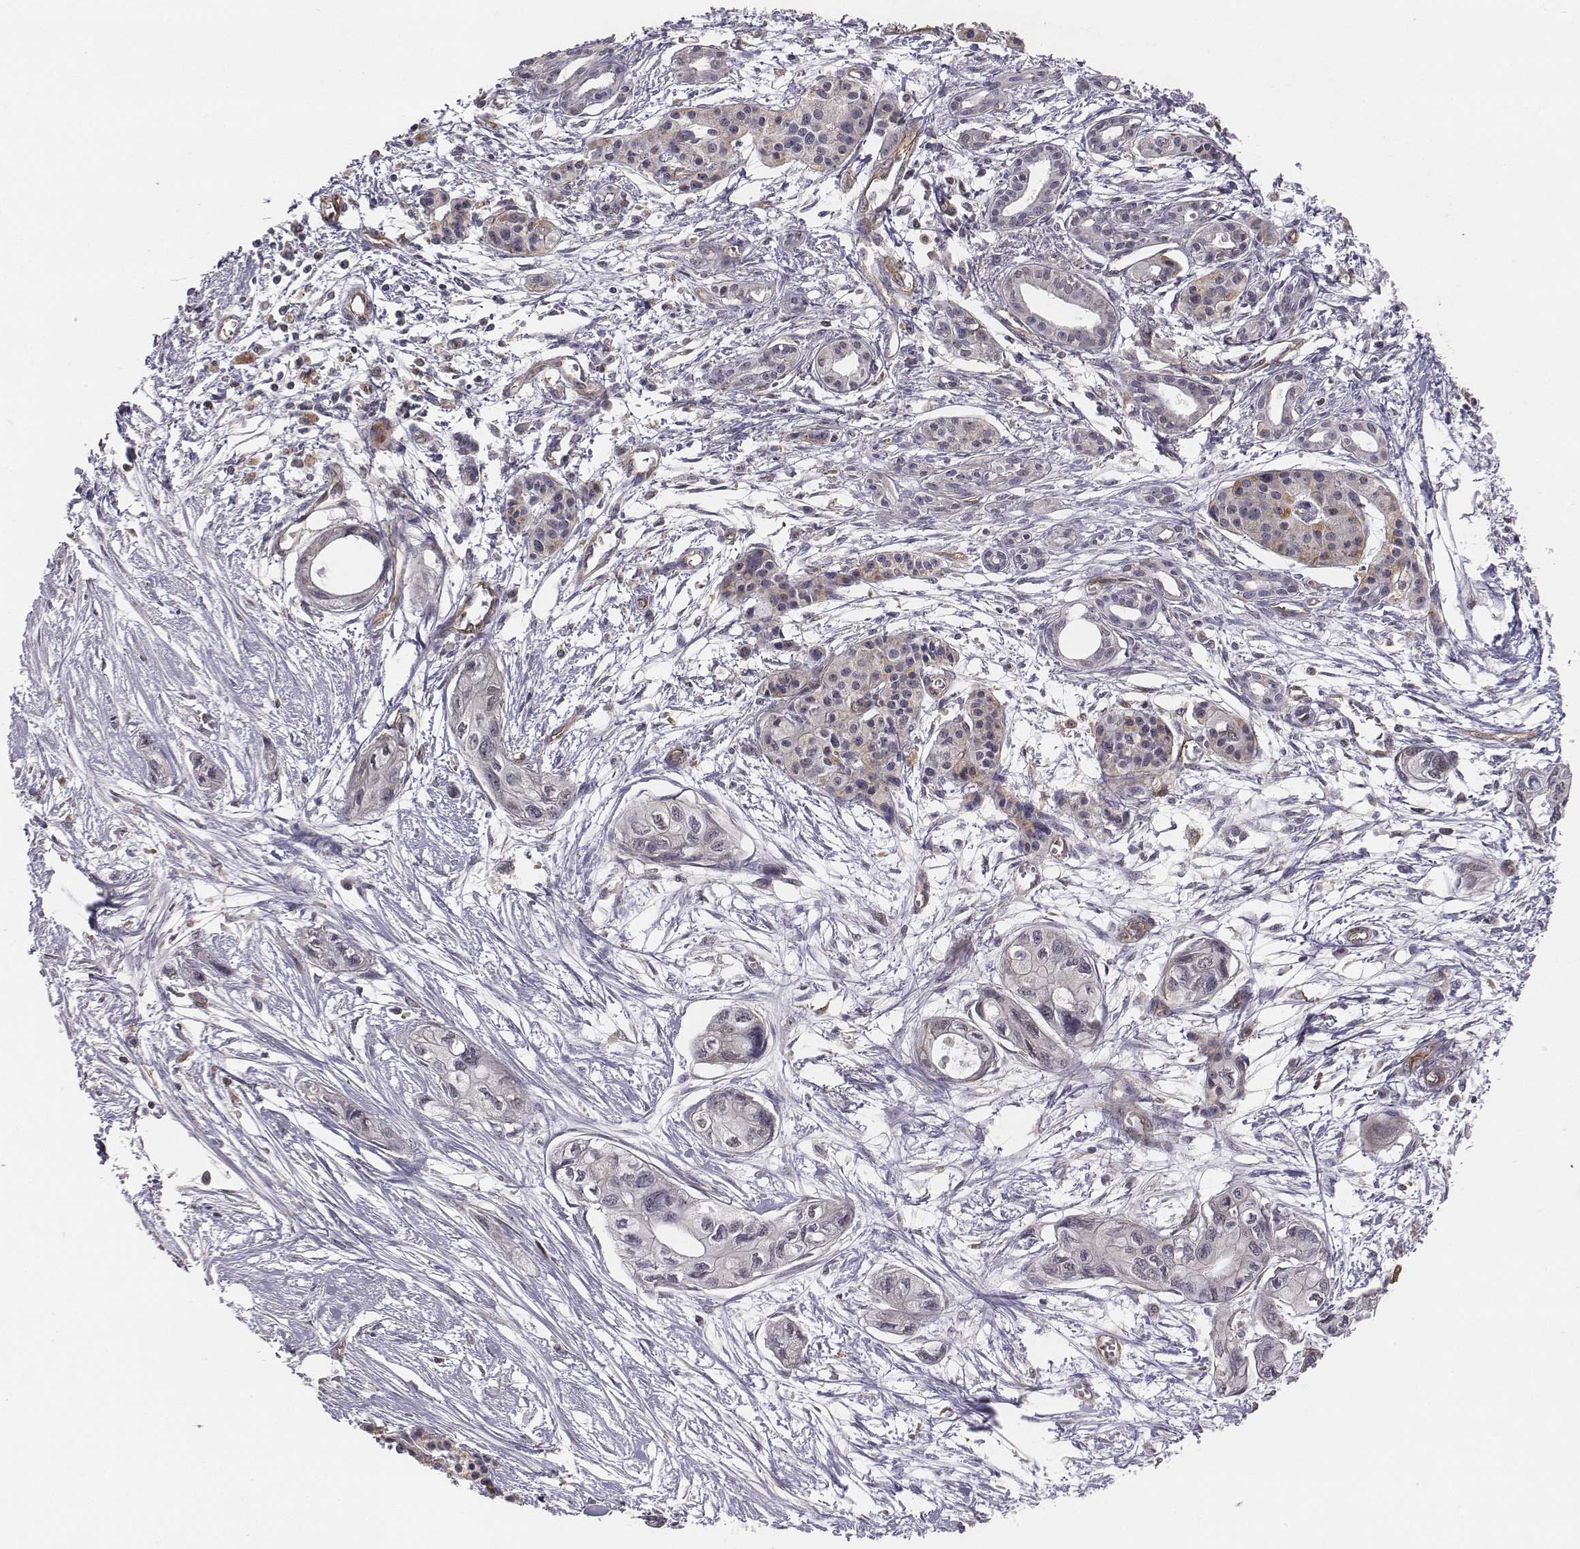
{"staining": {"intensity": "negative", "quantity": "none", "location": "none"}, "tissue": "pancreatic cancer", "cell_type": "Tumor cells", "image_type": "cancer", "snomed": [{"axis": "morphology", "description": "Adenocarcinoma, NOS"}, {"axis": "topography", "description": "Pancreas"}], "caption": "High power microscopy photomicrograph of an IHC photomicrograph of pancreatic cancer, revealing no significant positivity in tumor cells.", "gene": "PTPRG", "patient": {"sex": "female", "age": 76}}